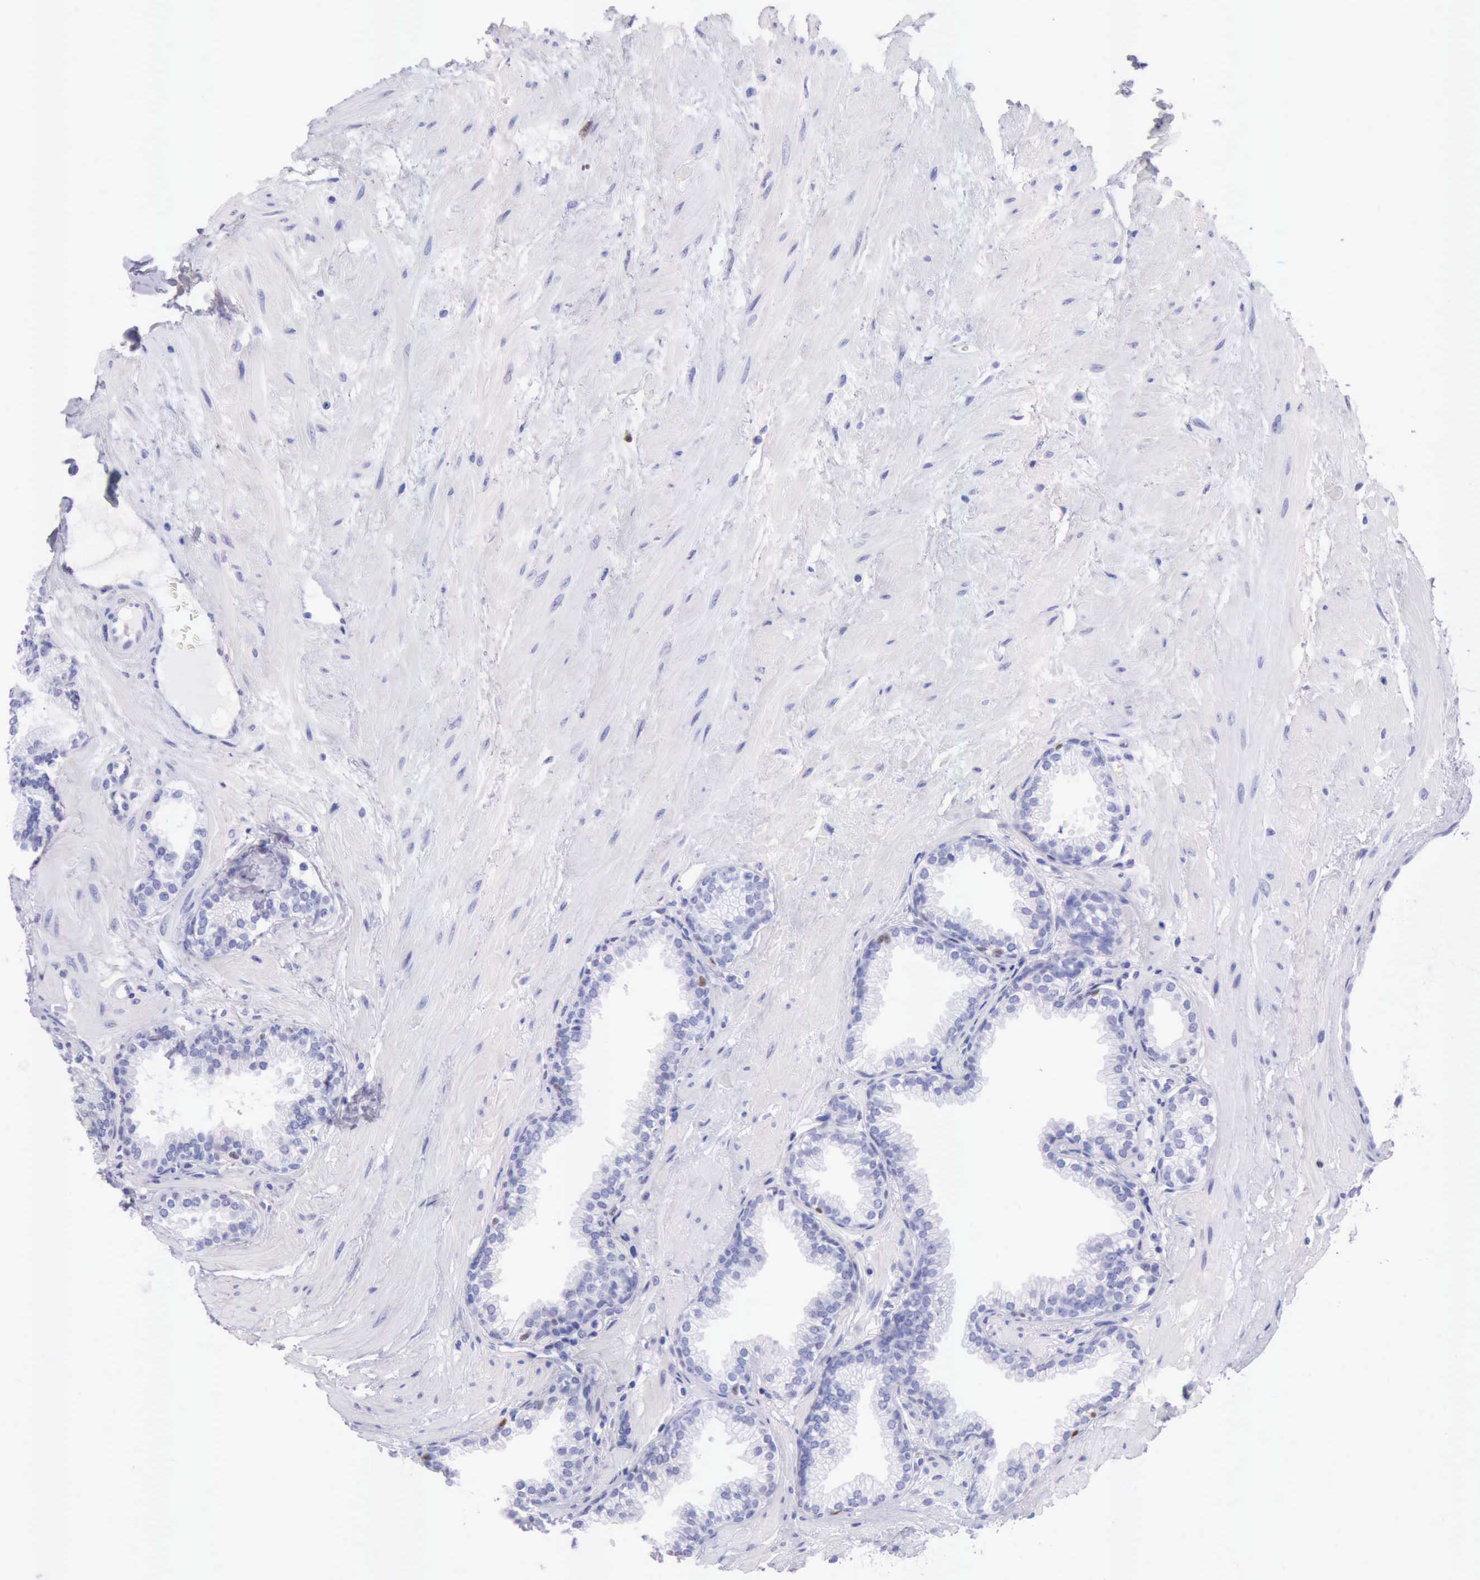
{"staining": {"intensity": "moderate", "quantity": "<25%", "location": "nuclear"}, "tissue": "prostate", "cell_type": "Glandular cells", "image_type": "normal", "snomed": [{"axis": "morphology", "description": "Normal tissue, NOS"}, {"axis": "topography", "description": "Prostate"}], "caption": "Glandular cells exhibit low levels of moderate nuclear positivity in approximately <25% of cells in normal human prostate.", "gene": "MCM2", "patient": {"sex": "male", "age": 64}}